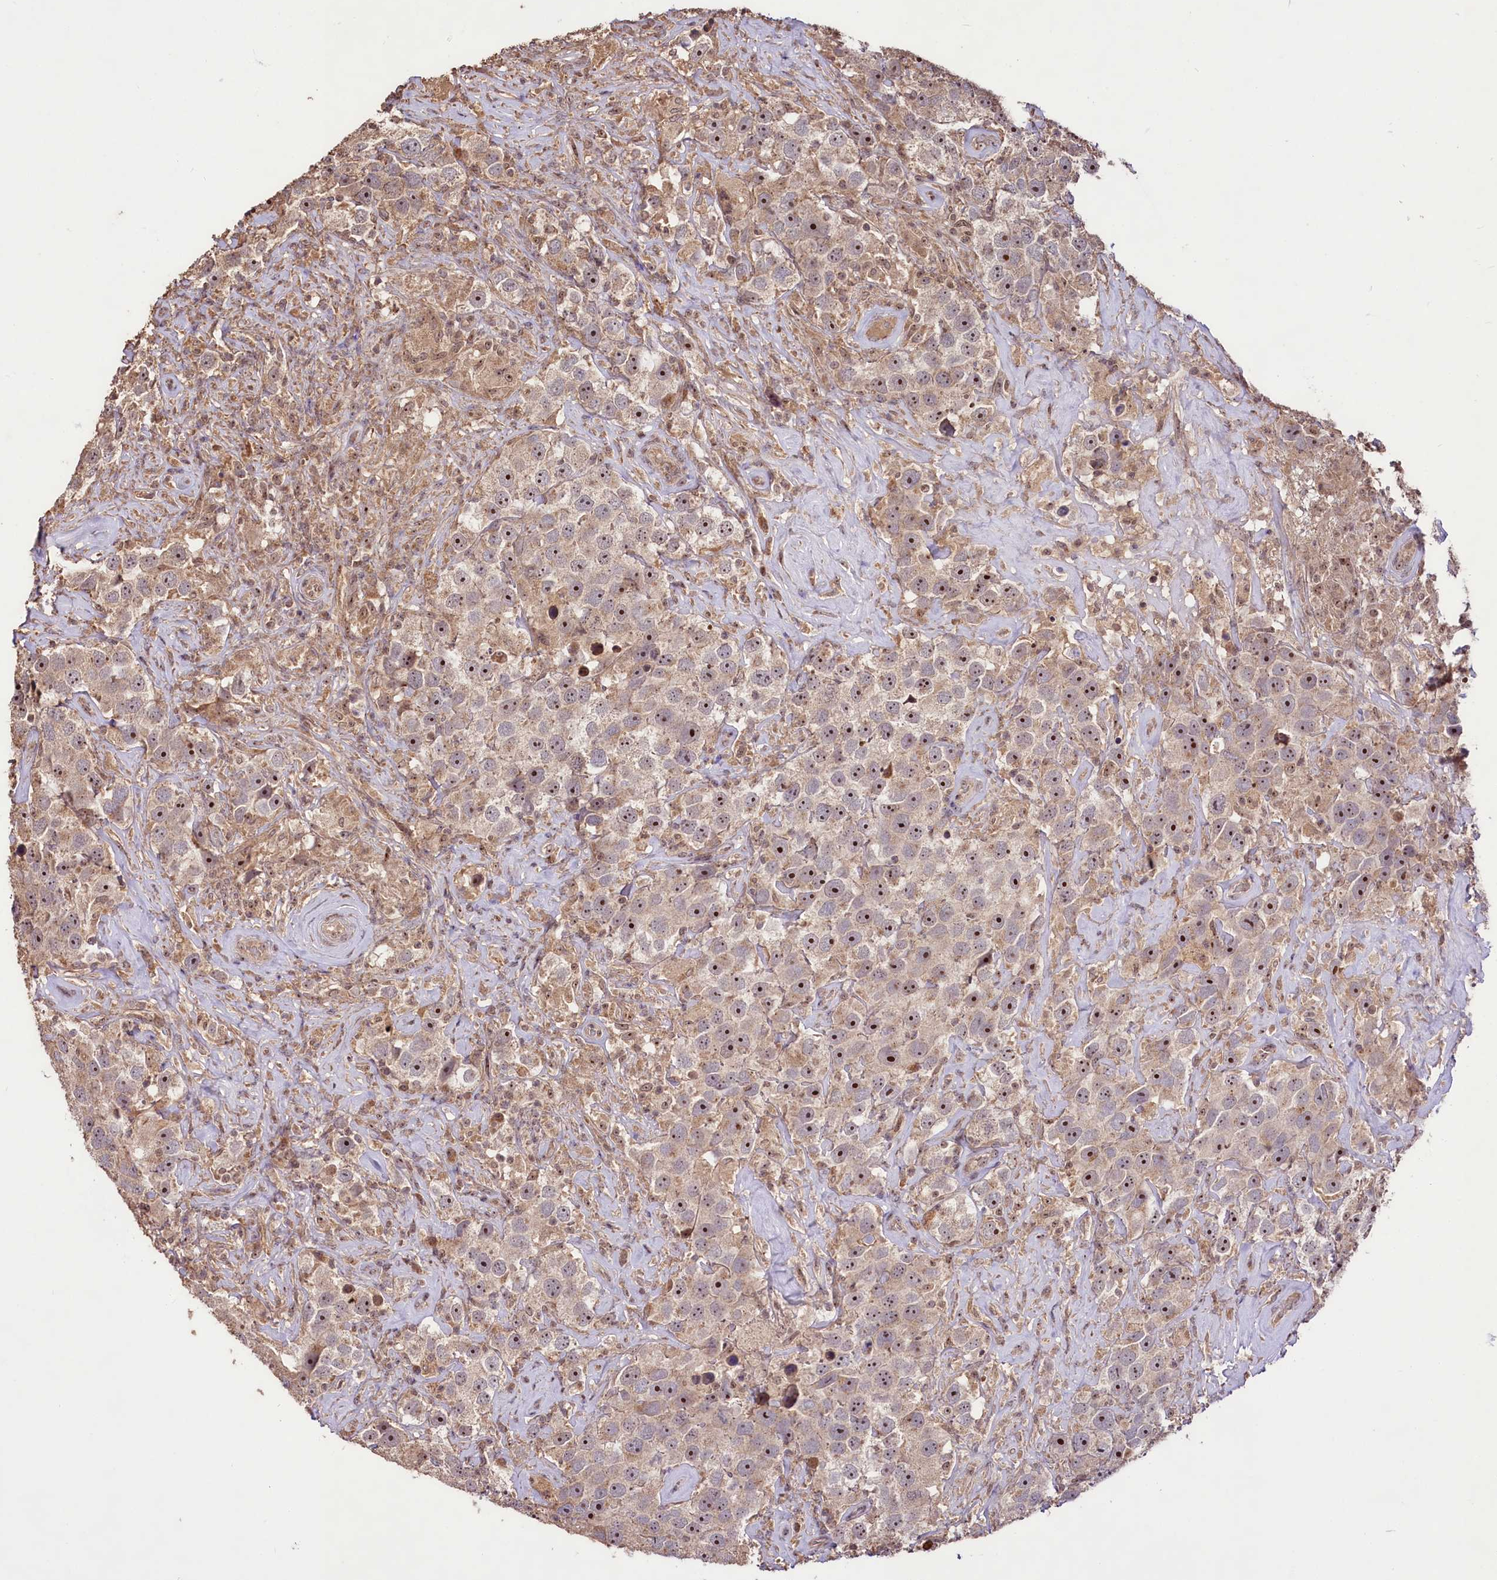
{"staining": {"intensity": "strong", "quantity": "25%-75%", "location": "nuclear"}, "tissue": "testis cancer", "cell_type": "Tumor cells", "image_type": "cancer", "snomed": [{"axis": "morphology", "description": "Seminoma, NOS"}, {"axis": "topography", "description": "Testis"}], "caption": "Tumor cells show strong nuclear expression in approximately 25%-75% of cells in testis cancer.", "gene": "RRP8", "patient": {"sex": "male", "age": 49}}